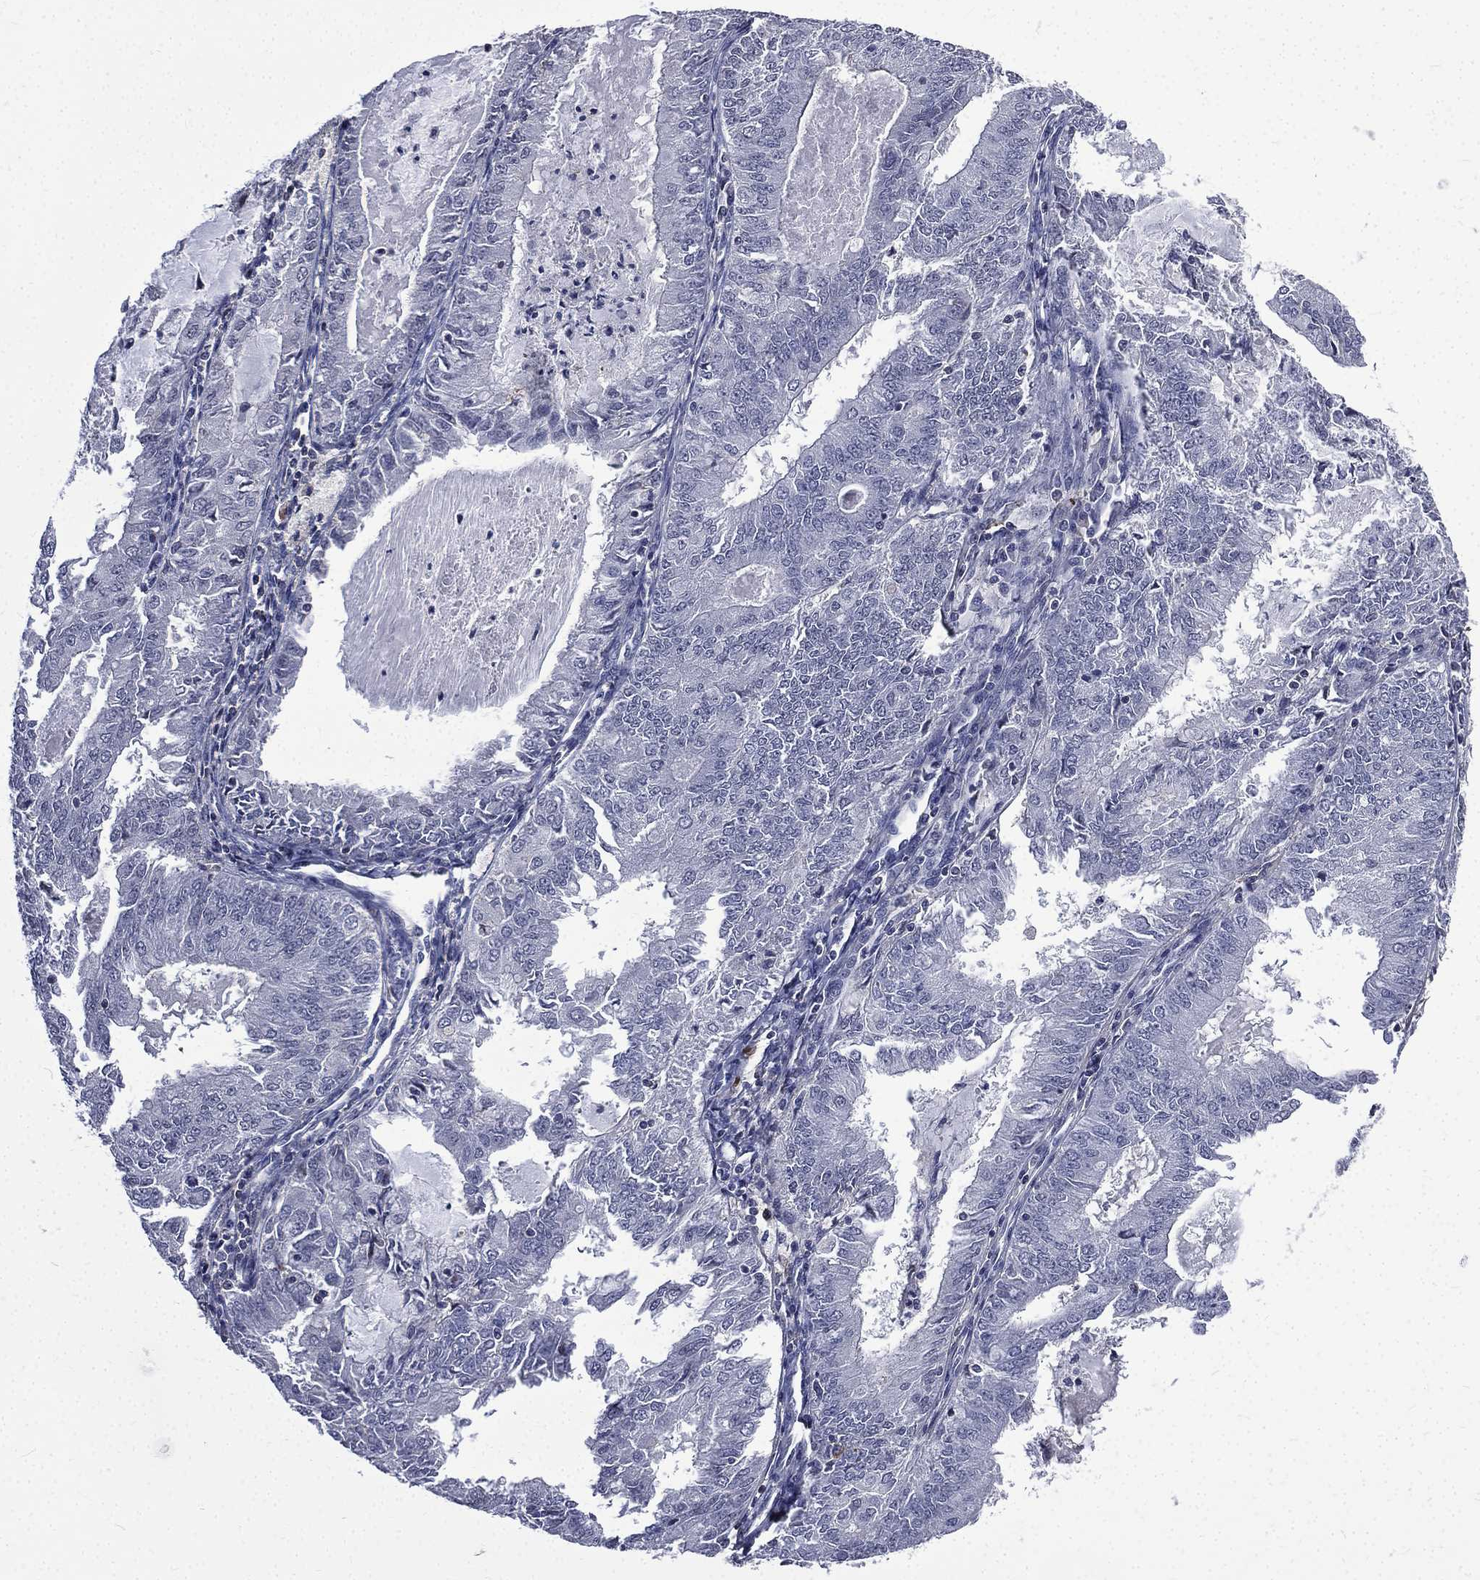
{"staining": {"intensity": "negative", "quantity": "none", "location": "none"}, "tissue": "endometrial cancer", "cell_type": "Tumor cells", "image_type": "cancer", "snomed": [{"axis": "morphology", "description": "Adenocarcinoma, NOS"}, {"axis": "topography", "description": "Endometrium"}], "caption": "A micrograph of endometrial cancer stained for a protein reveals no brown staining in tumor cells.", "gene": "FGG", "patient": {"sex": "female", "age": 57}}